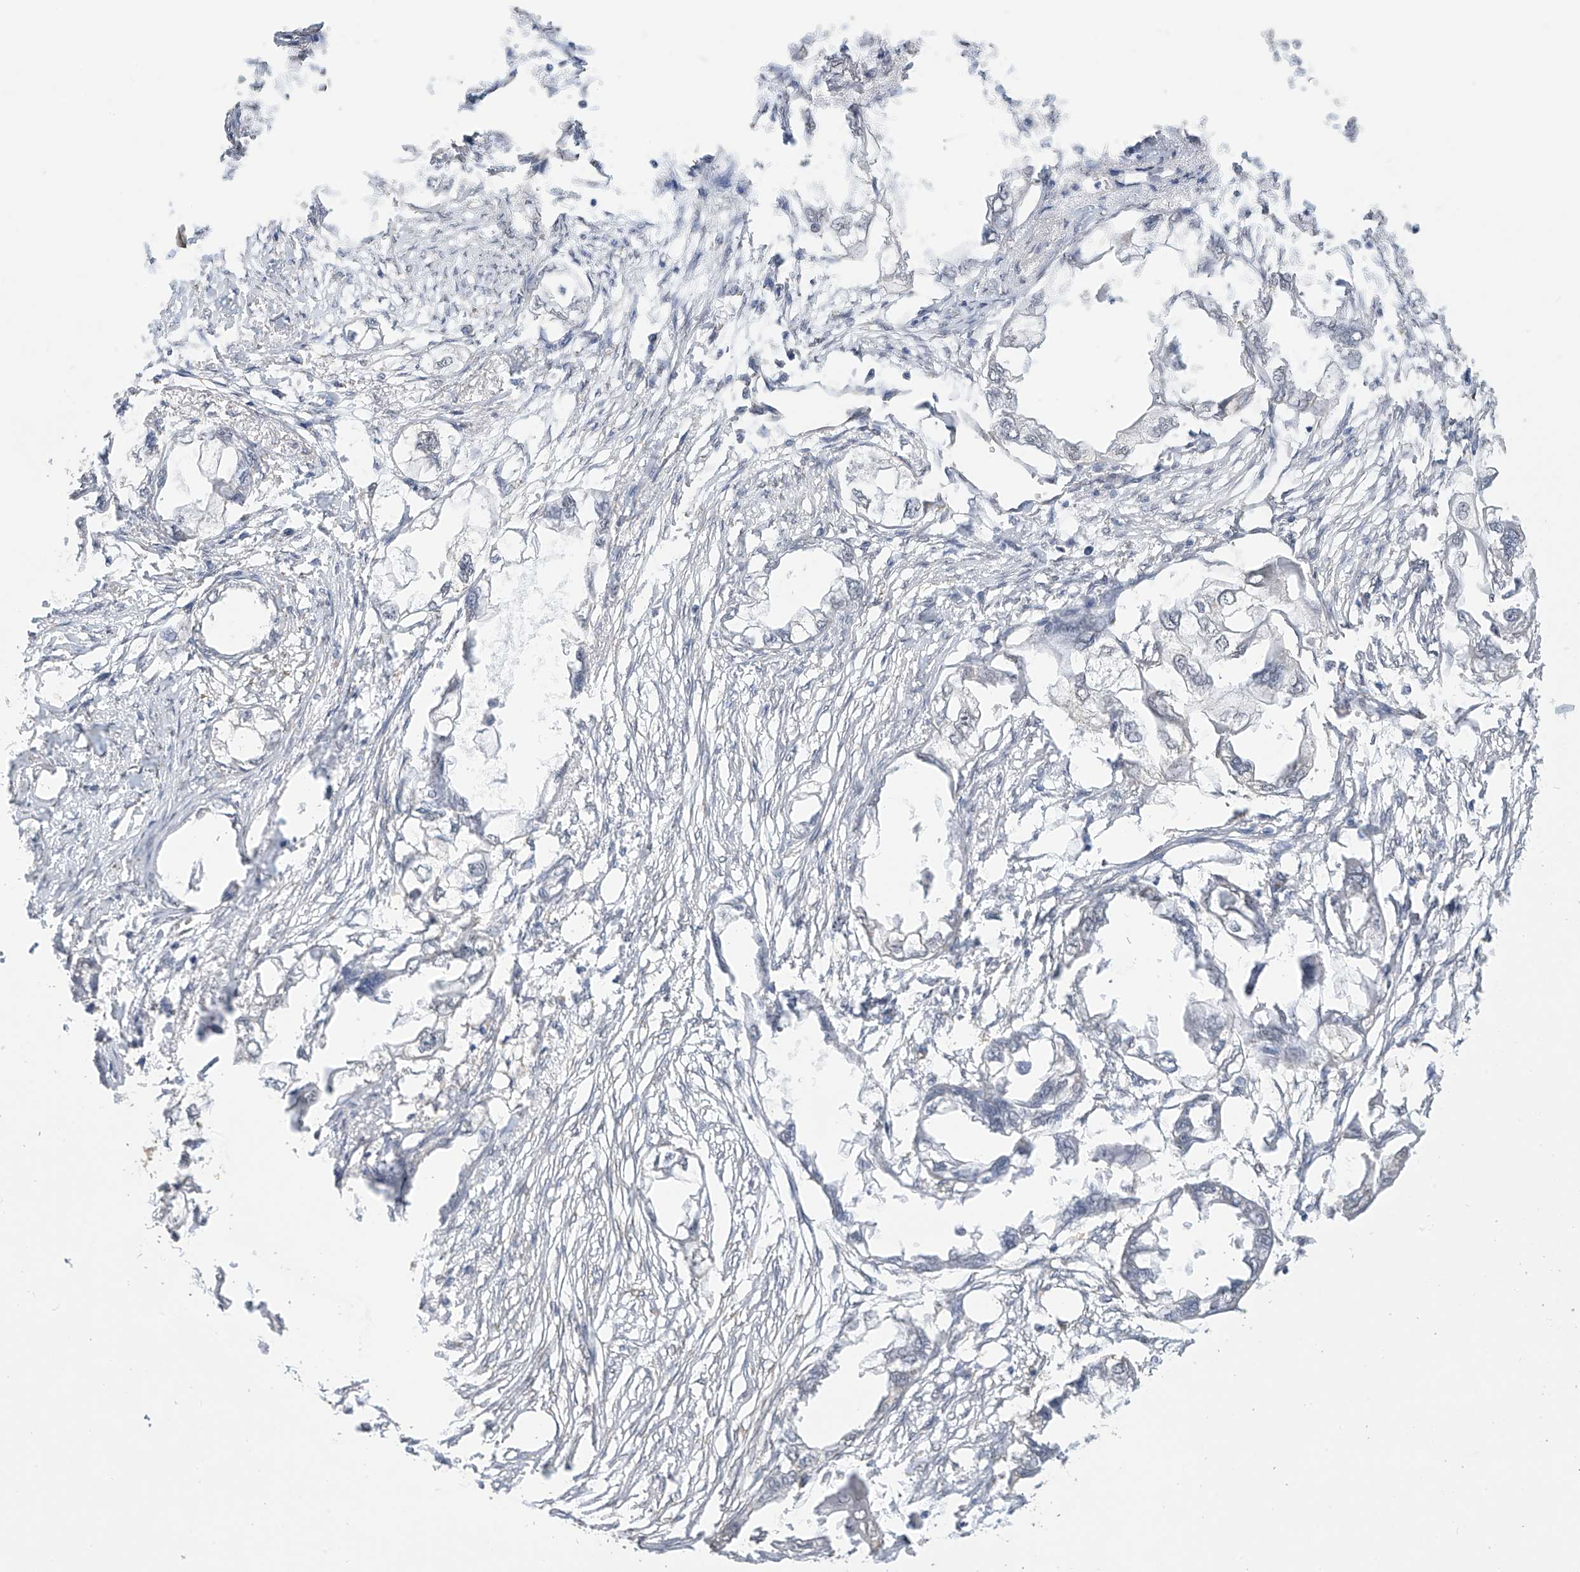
{"staining": {"intensity": "negative", "quantity": "none", "location": "none"}, "tissue": "endometrial cancer", "cell_type": "Tumor cells", "image_type": "cancer", "snomed": [{"axis": "morphology", "description": "Adenocarcinoma, NOS"}, {"axis": "morphology", "description": "Adenocarcinoma, metastatic, NOS"}, {"axis": "topography", "description": "Adipose tissue"}, {"axis": "topography", "description": "Endometrium"}], "caption": "Tumor cells show no significant protein expression in metastatic adenocarcinoma (endometrial). (DAB immunohistochemistry, high magnification).", "gene": "KIAA1522", "patient": {"sex": "female", "age": 67}}